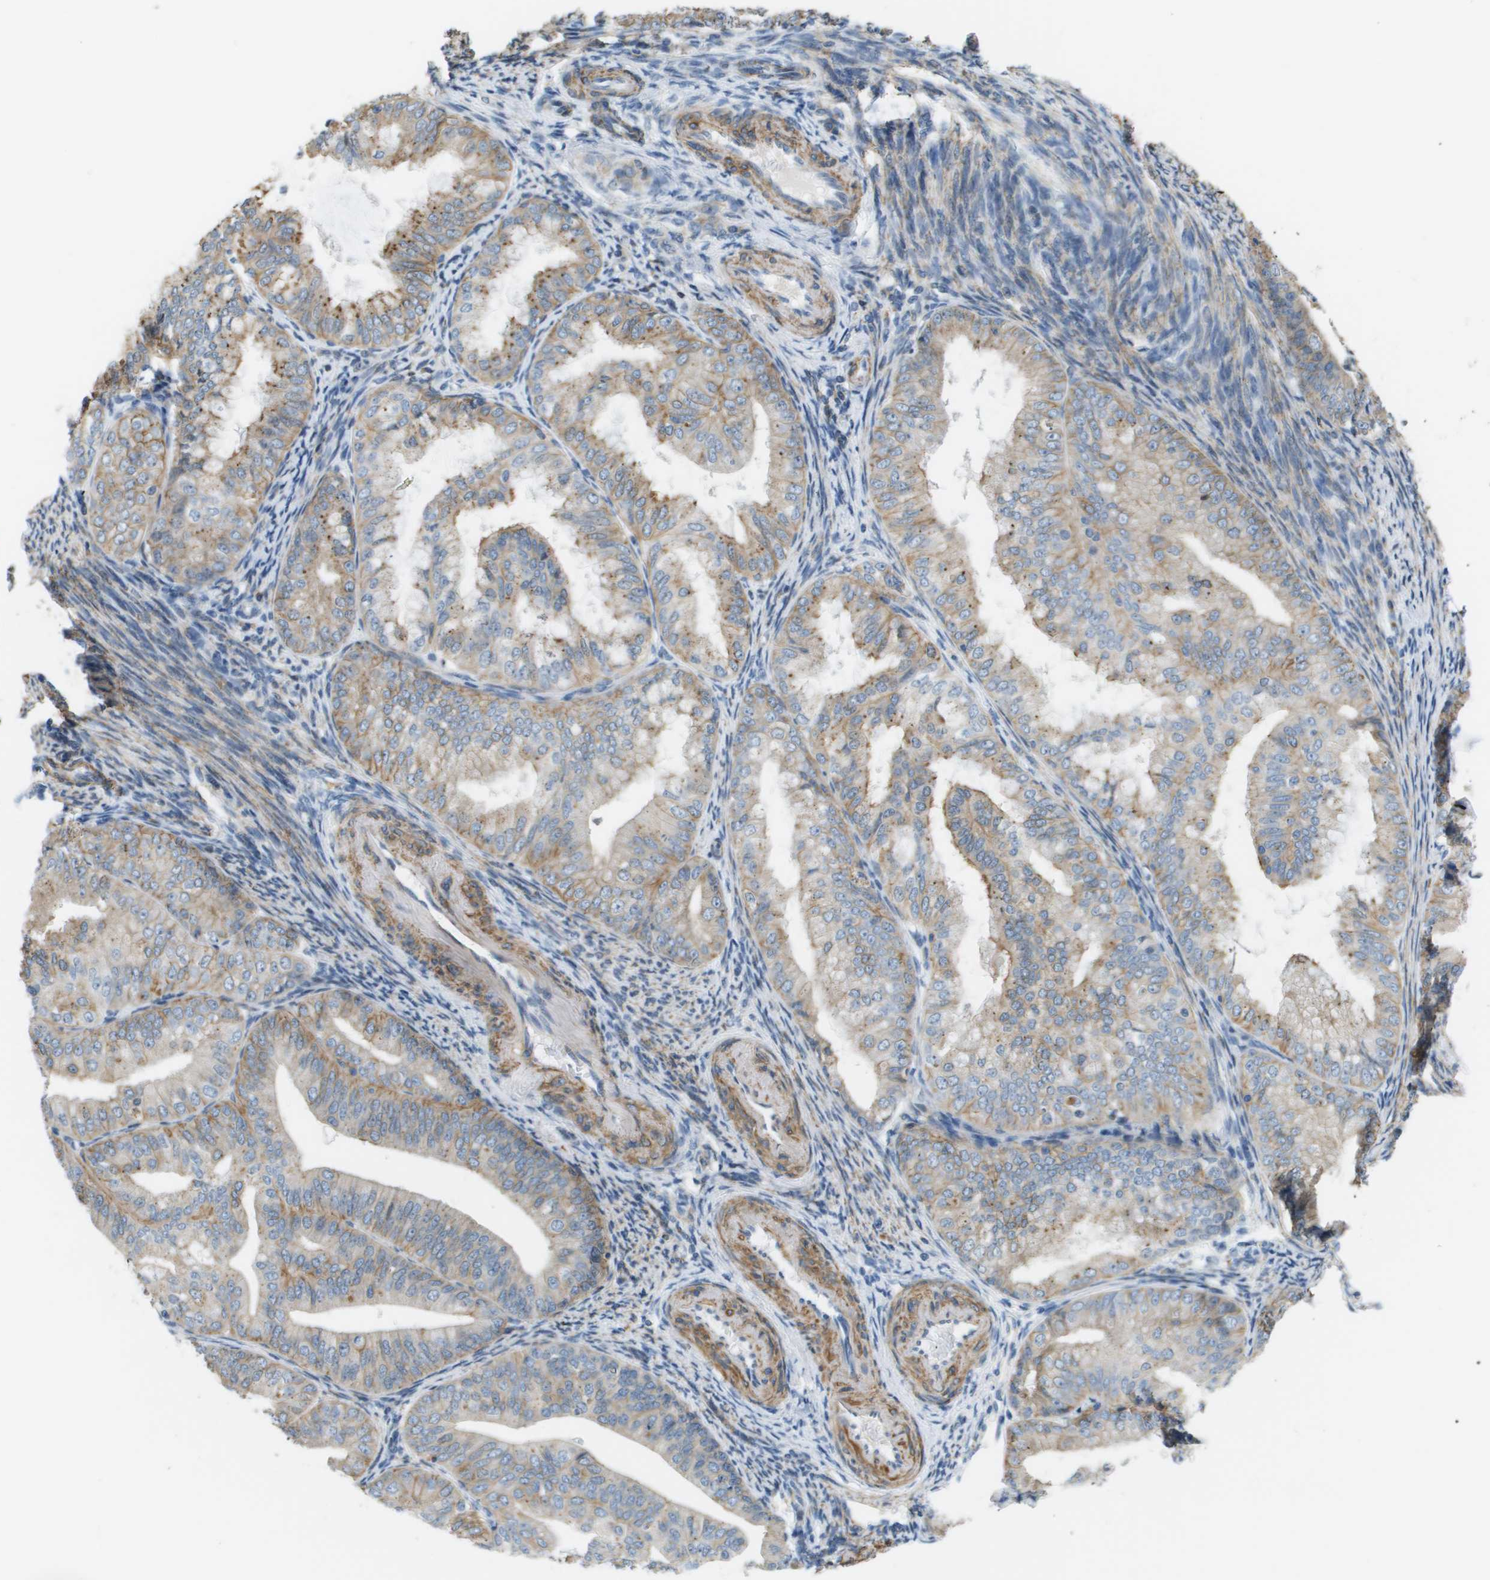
{"staining": {"intensity": "weak", "quantity": ">75%", "location": "cytoplasmic/membranous"}, "tissue": "endometrial cancer", "cell_type": "Tumor cells", "image_type": "cancer", "snomed": [{"axis": "morphology", "description": "Adenocarcinoma, NOS"}, {"axis": "topography", "description": "Endometrium"}], "caption": "Endometrial cancer was stained to show a protein in brown. There is low levels of weak cytoplasmic/membranous expression in approximately >75% of tumor cells. Nuclei are stained in blue.", "gene": "MYH11", "patient": {"sex": "female", "age": 63}}